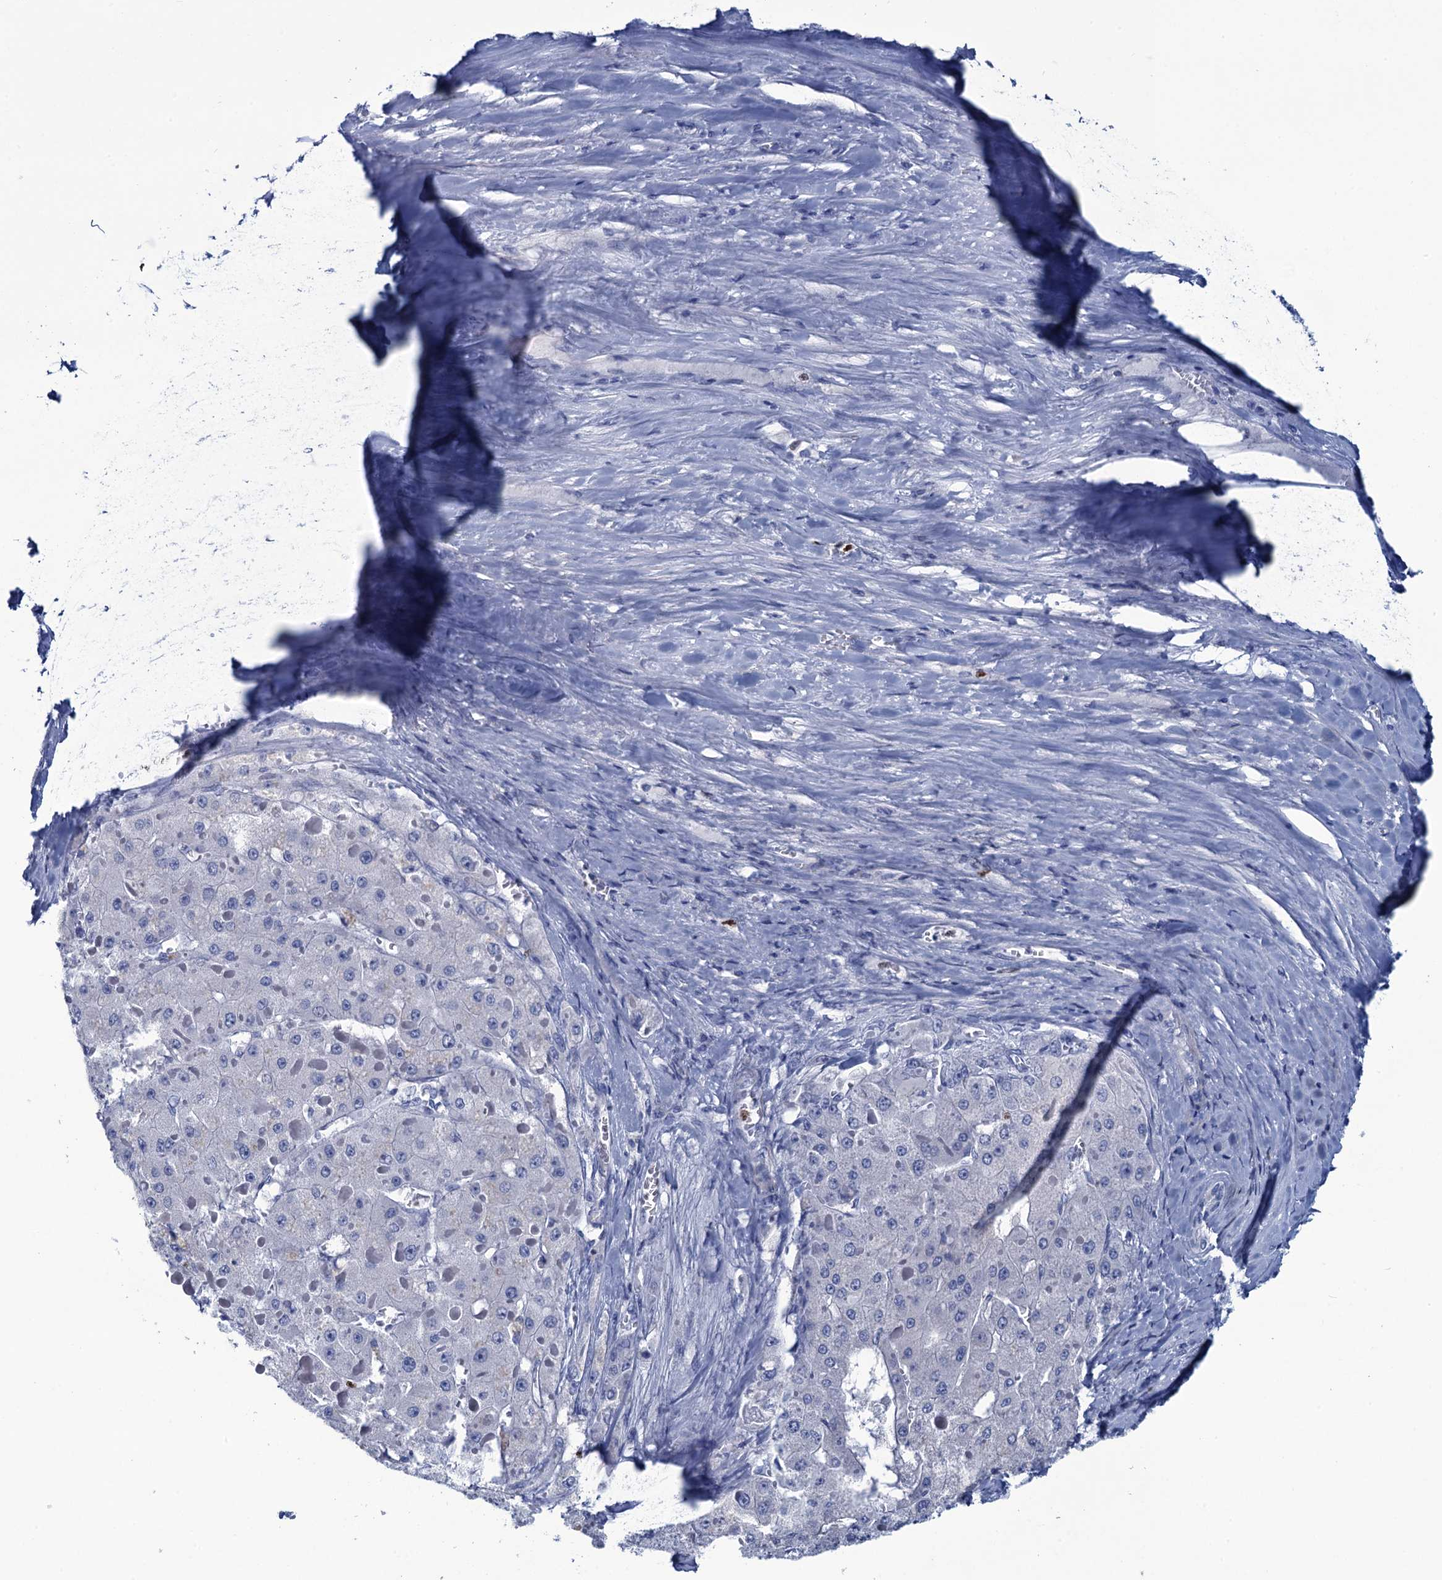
{"staining": {"intensity": "negative", "quantity": "none", "location": "none"}, "tissue": "liver cancer", "cell_type": "Tumor cells", "image_type": "cancer", "snomed": [{"axis": "morphology", "description": "Carcinoma, Hepatocellular, NOS"}, {"axis": "topography", "description": "Liver"}], "caption": "Immunohistochemistry (IHC) micrograph of human liver cancer stained for a protein (brown), which displays no expression in tumor cells.", "gene": "RHCG", "patient": {"sex": "female", "age": 73}}